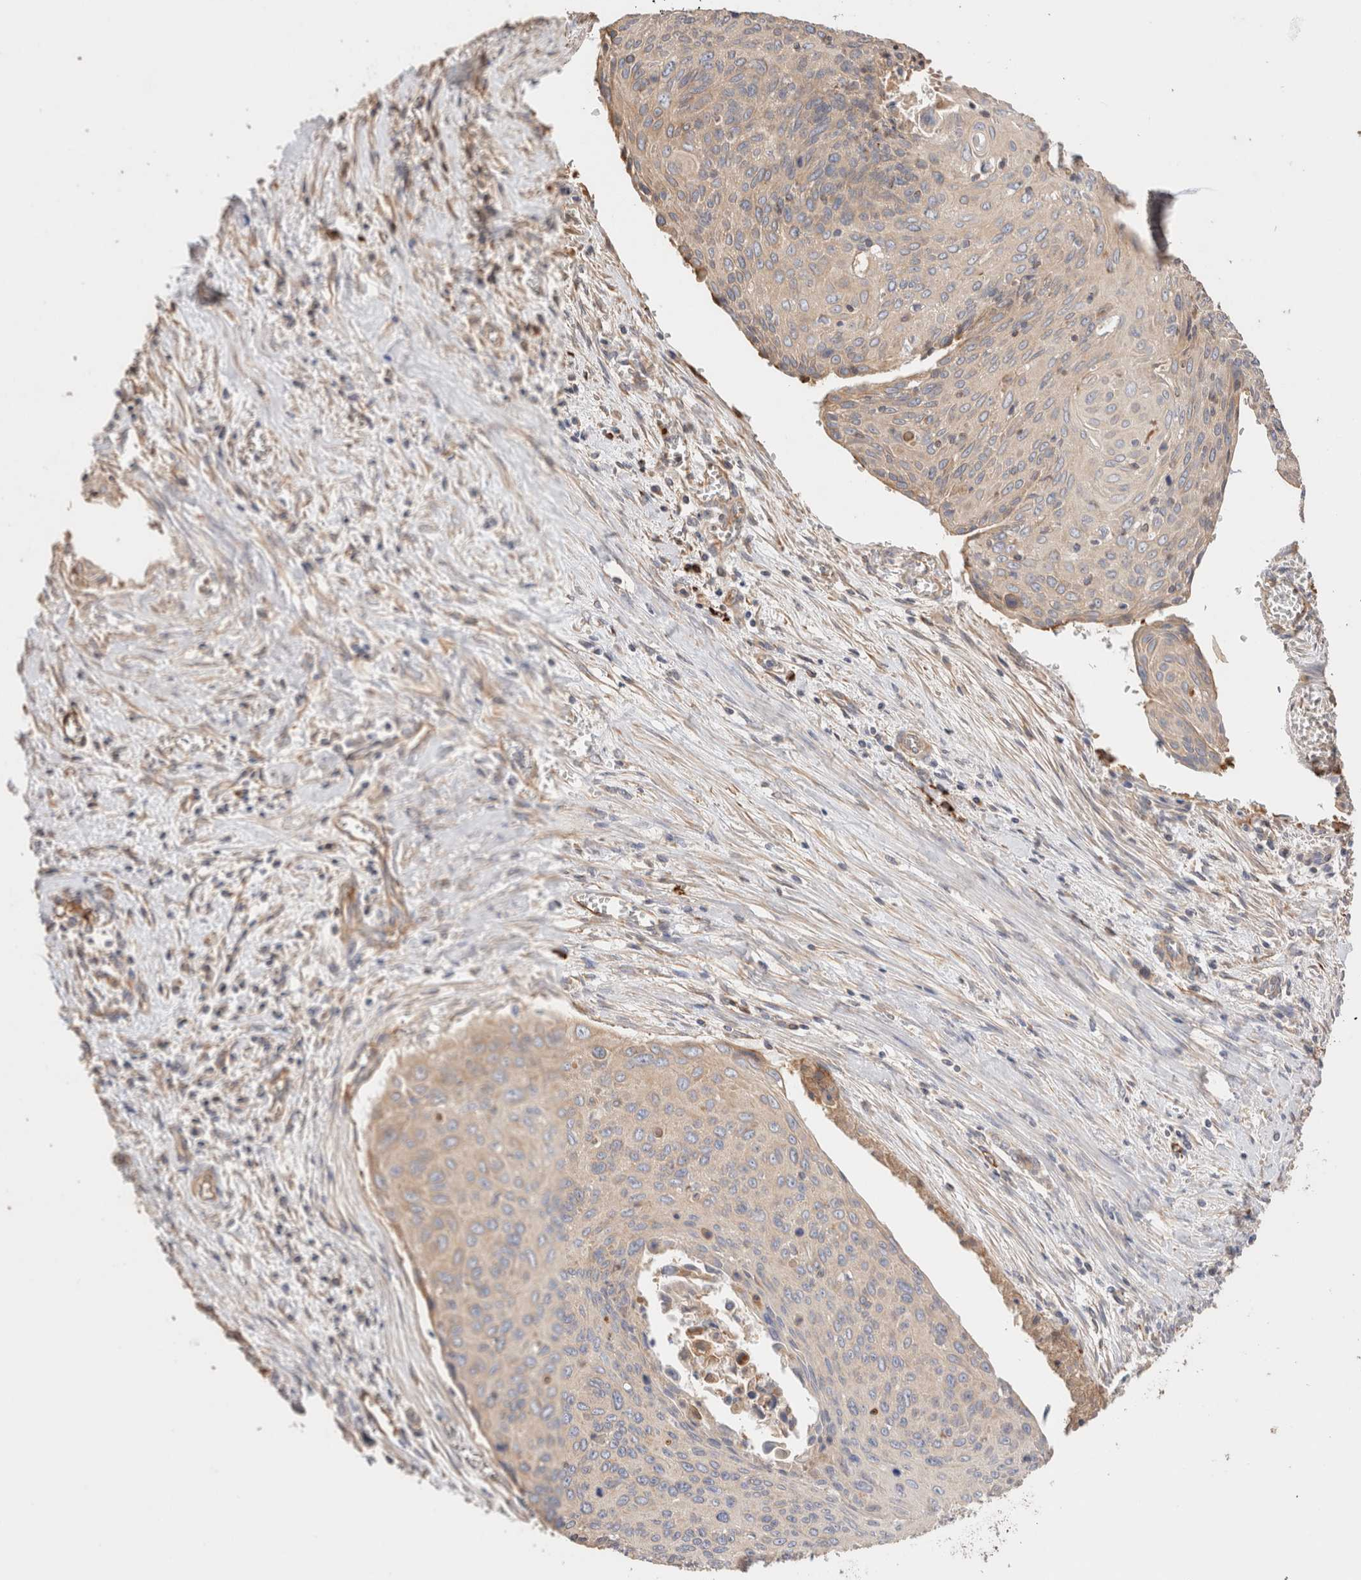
{"staining": {"intensity": "weak", "quantity": ">75%", "location": "cytoplasmic/membranous"}, "tissue": "cervical cancer", "cell_type": "Tumor cells", "image_type": "cancer", "snomed": [{"axis": "morphology", "description": "Squamous cell carcinoma, NOS"}, {"axis": "topography", "description": "Cervix"}], "caption": "This photomicrograph exhibits immunohistochemistry staining of human cervical squamous cell carcinoma, with low weak cytoplasmic/membranous positivity in about >75% of tumor cells.", "gene": "PROS1", "patient": {"sex": "female", "age": 55}}